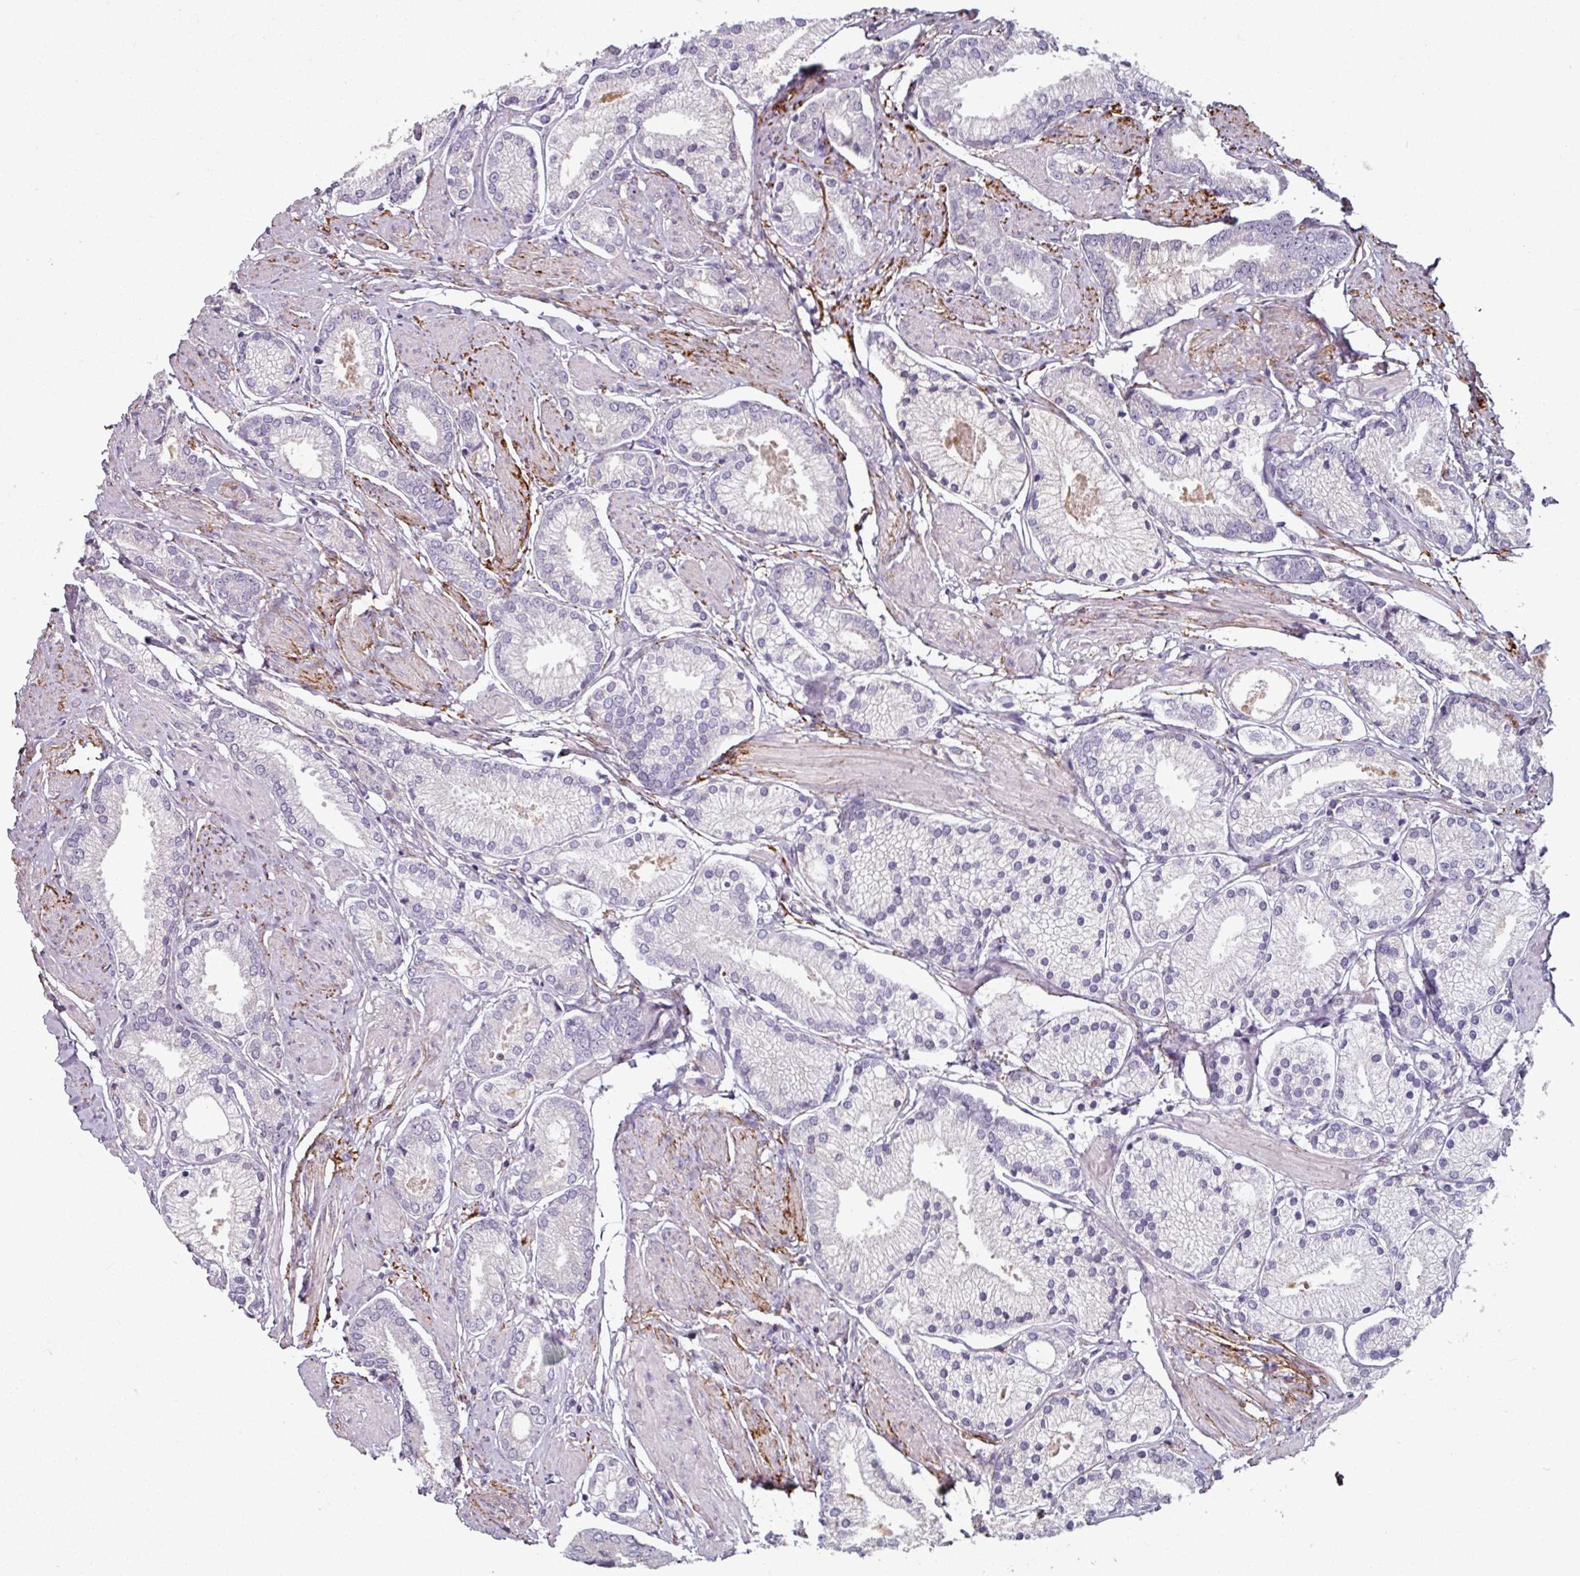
{"staining": {"intensity": "negative", "quantity": "none", "location": "none"}, "tissue": "prostate cancer", "cell_type": "Tumor cells", "image_type": "cancer", "snomed": [{"axis": "morphology", "description": "Adenocarcinoma, High grade"}, {"axis": "topography", "description": "Prostate and seminal vesicle, NOS"}], "caption": "A photomicrograph of human prostate cancer is negative for staining in tumor cells. (DAB (3,3'-diaminobenzidine) immunohistochemistry (IHC), high magnification).", "gene": "MTMR14", "patient": {"sex": "male", "age": 64}}